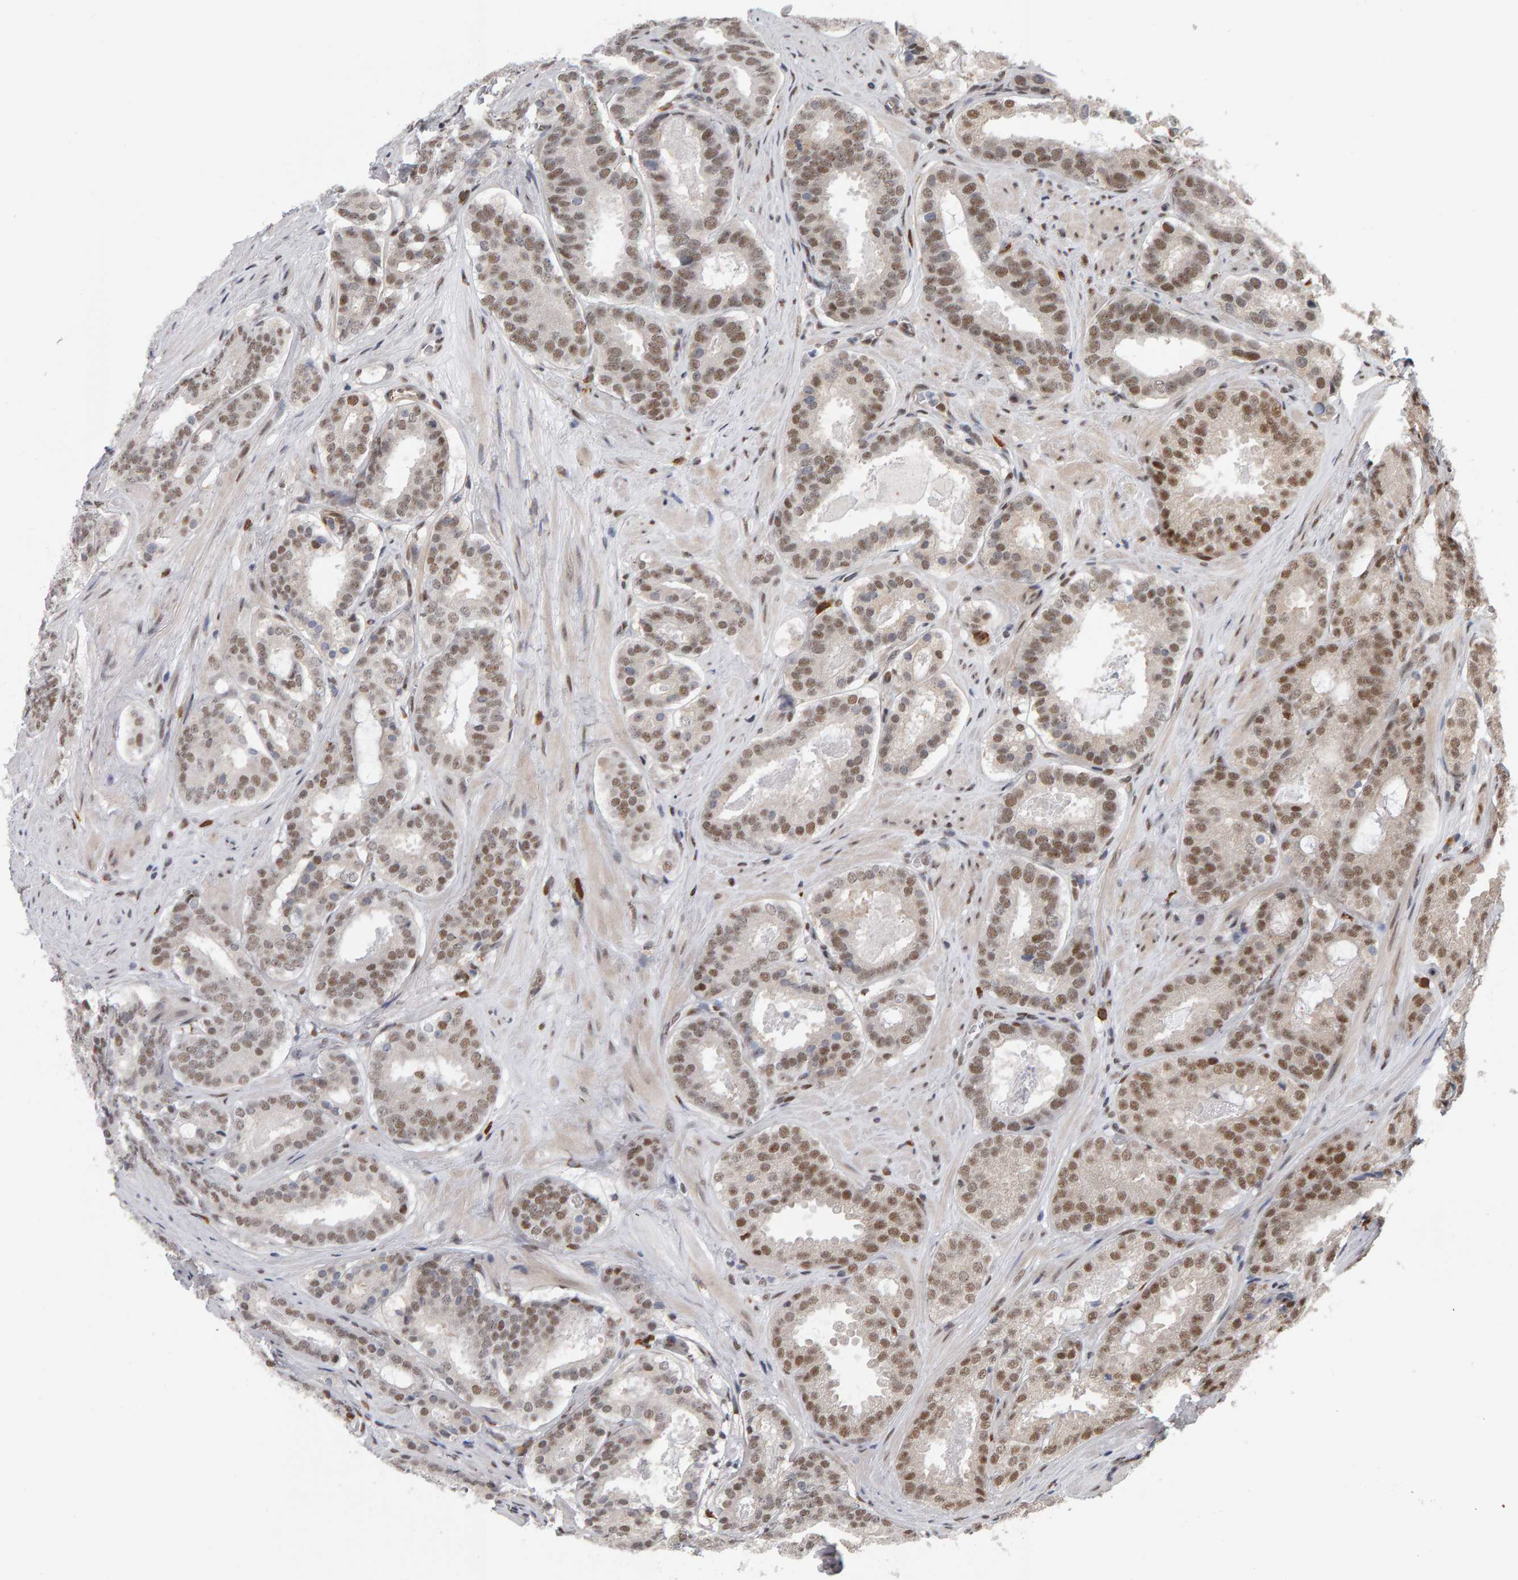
{"staining": {"intensity": "moderate", "quantity": ">75%", "location": "nuclear"}, "tissue": "prostate cancer", "cell_type": "Tumor cells", "image_type": "cancer", "snomed": [{"axis": "morphology", "description": "Adenocarcinoma, Low grade"}, {"axis": "topography", "description": "Prostate"}], "caption": "Immunohistochemistry (IHC) (DAB) staining of human prostate adenocarcinoma (low-grade) demonstrates moderate nuclear protein positivity in about >75% of tumor cells.", "gene": "ATF7IP", "patient": {"sex": "male", "age": 69}}